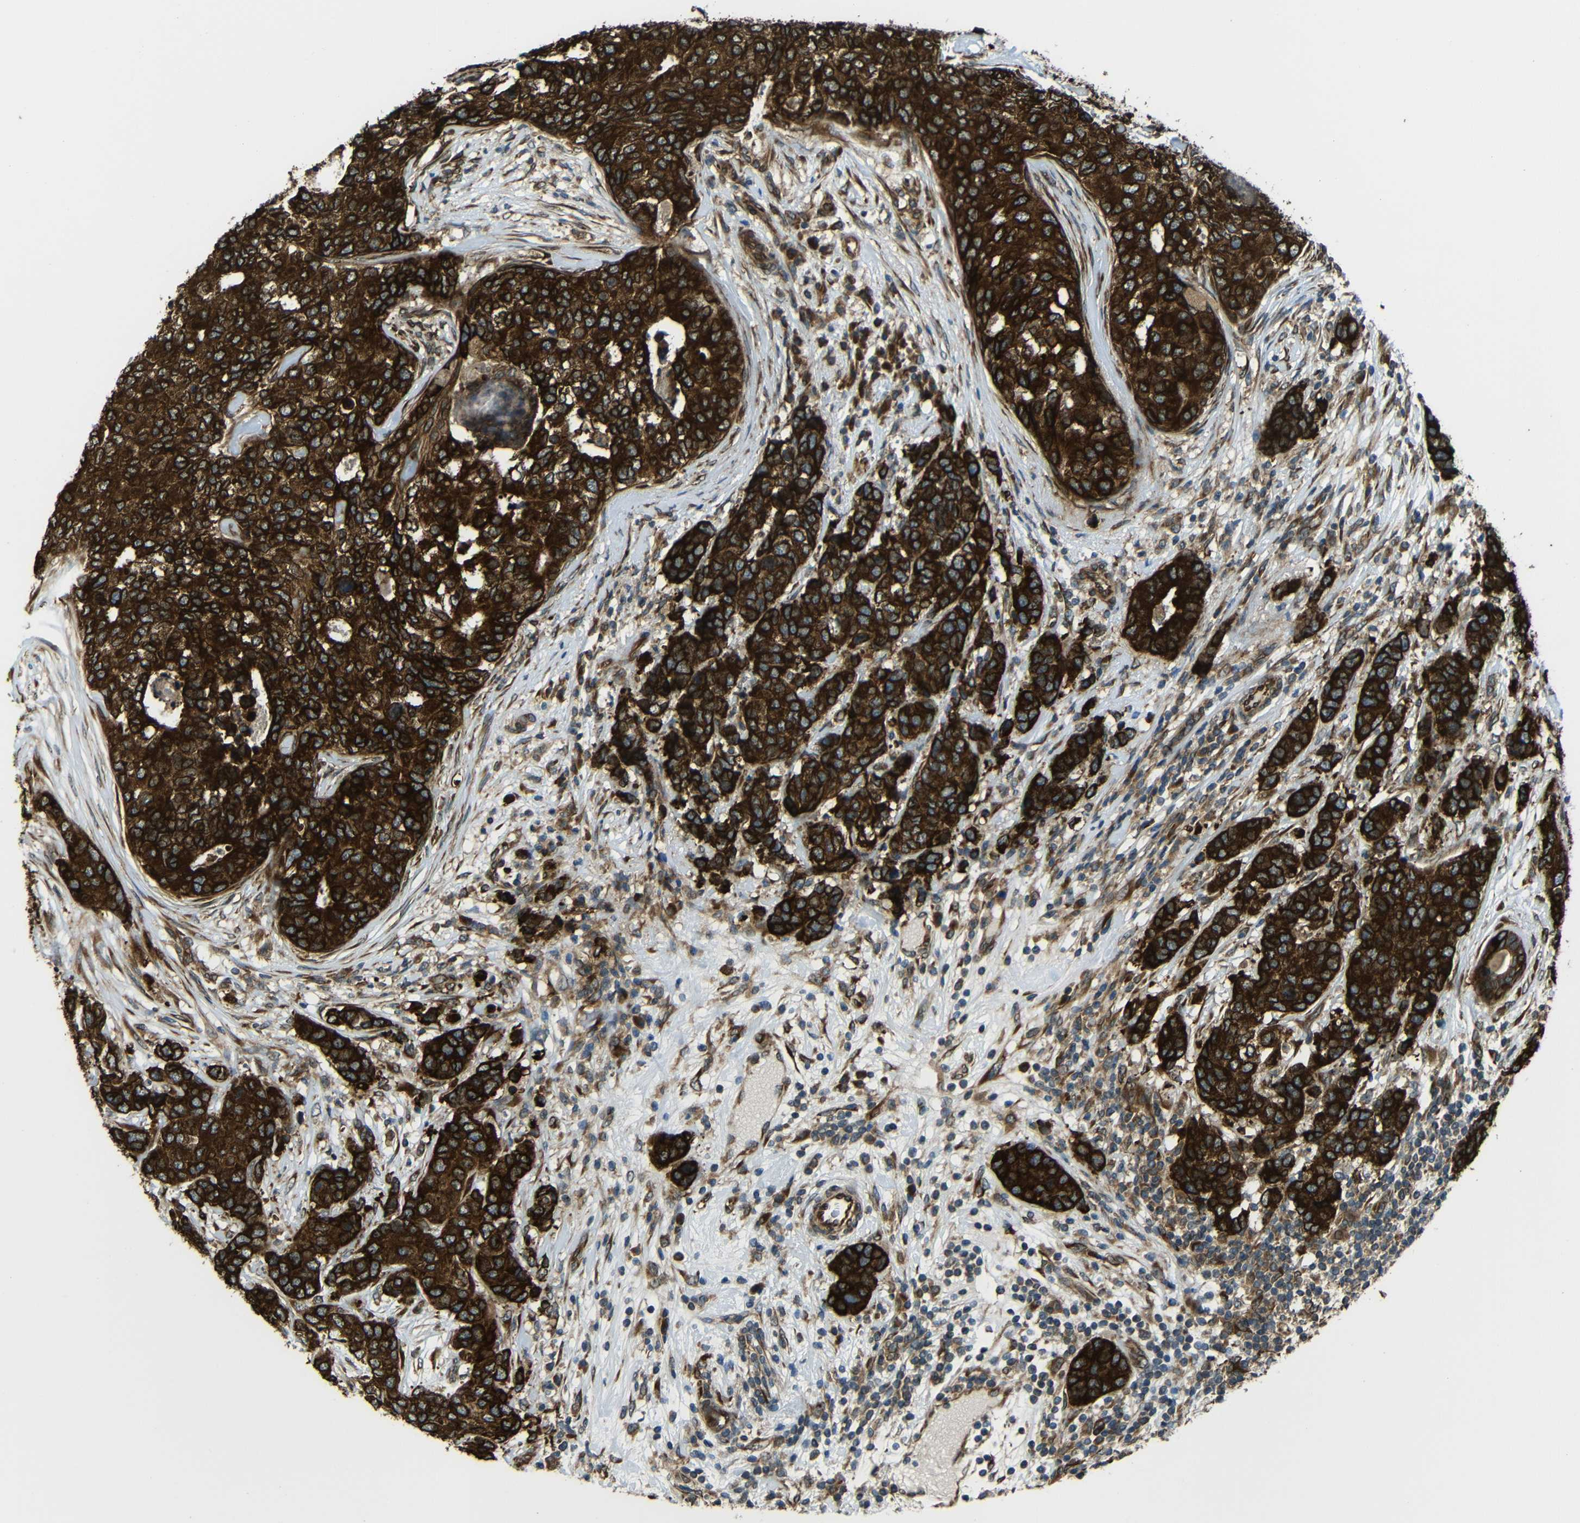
{"staining": {"intensity": "strong", "quantity": ">75%", "location": "cytoplasmic/membranous"}, "tissue": "breast cancer", "cell_type": "Tumor cells", "image_type": "cancer", "snomed": [{"axis": "morphology", "description": "Lobular carcinoma"}, {"axis": "topography", "description": "Breast"}], "caption": "The image displays staining of breast lobular carcinoma, revealing strong cytoplasmic/membranous protein staining (brown color) within tumor cells. (DAB = brown stain, brightfield microscopy at high magnification).", "gene": "VAPB", "patient": {"sex": "female", "age": 59}}